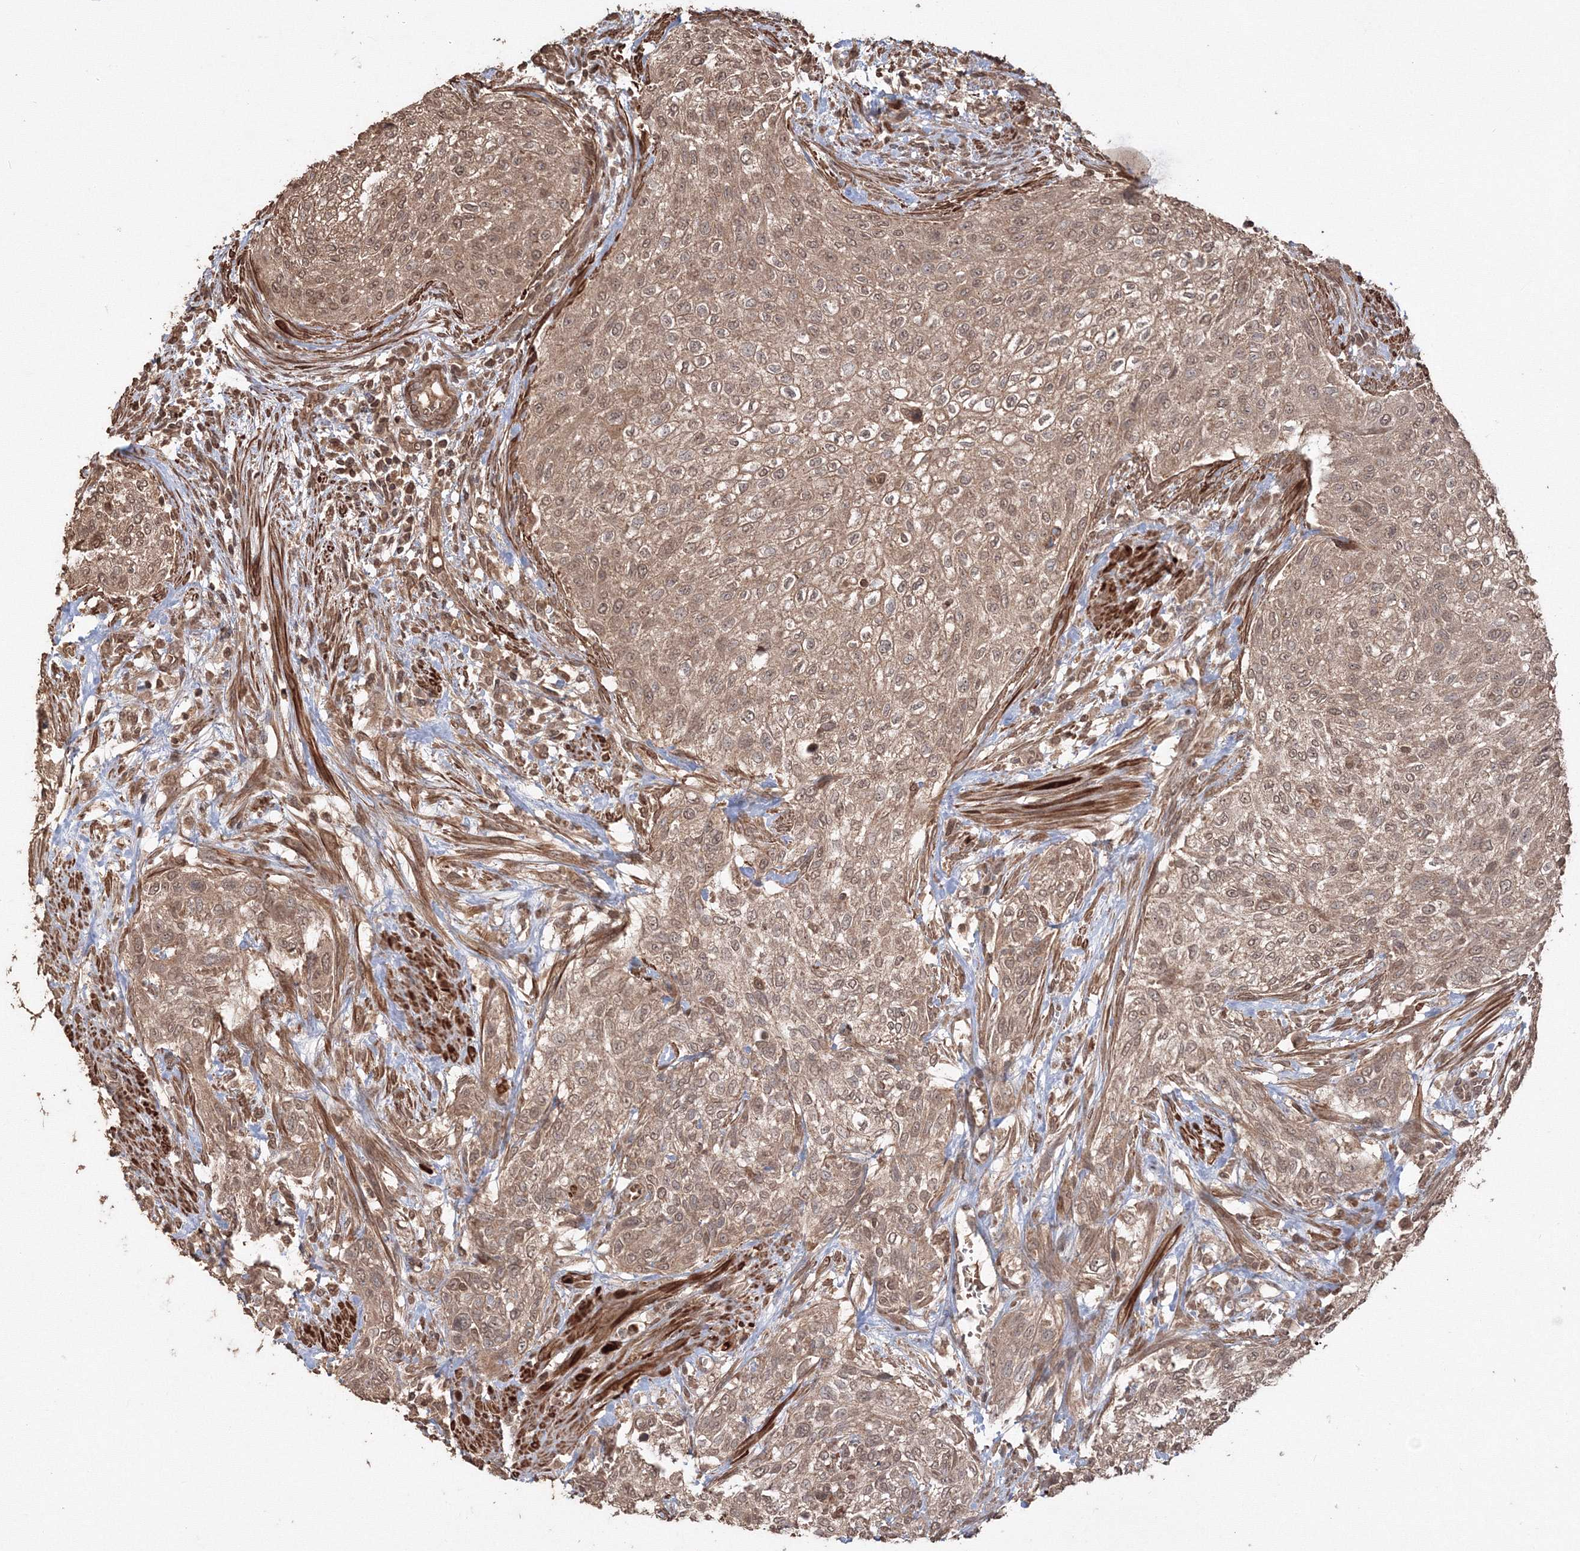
{"staining": {"intensity": "moderate", "quantity": ">75%", "location": "cytoplasmic/membranous"}, "tissue": "urothelial cancer", "cell_type": "Tumor cells", "image_type": "cancer", "snomed": [{"axis": "morphology", "description": "Urothelial carcinoma, High grade"}, {"axis": "topography", "description": "Urinary bladder"}], "caption": "The immunohistochemical stain highlights moderate cytoplasmic/membranous positivity in tumor cells of urothelial cancer tissue.", "gene": "CCDC122", "patient": {"sex": "male", "age": 35}}